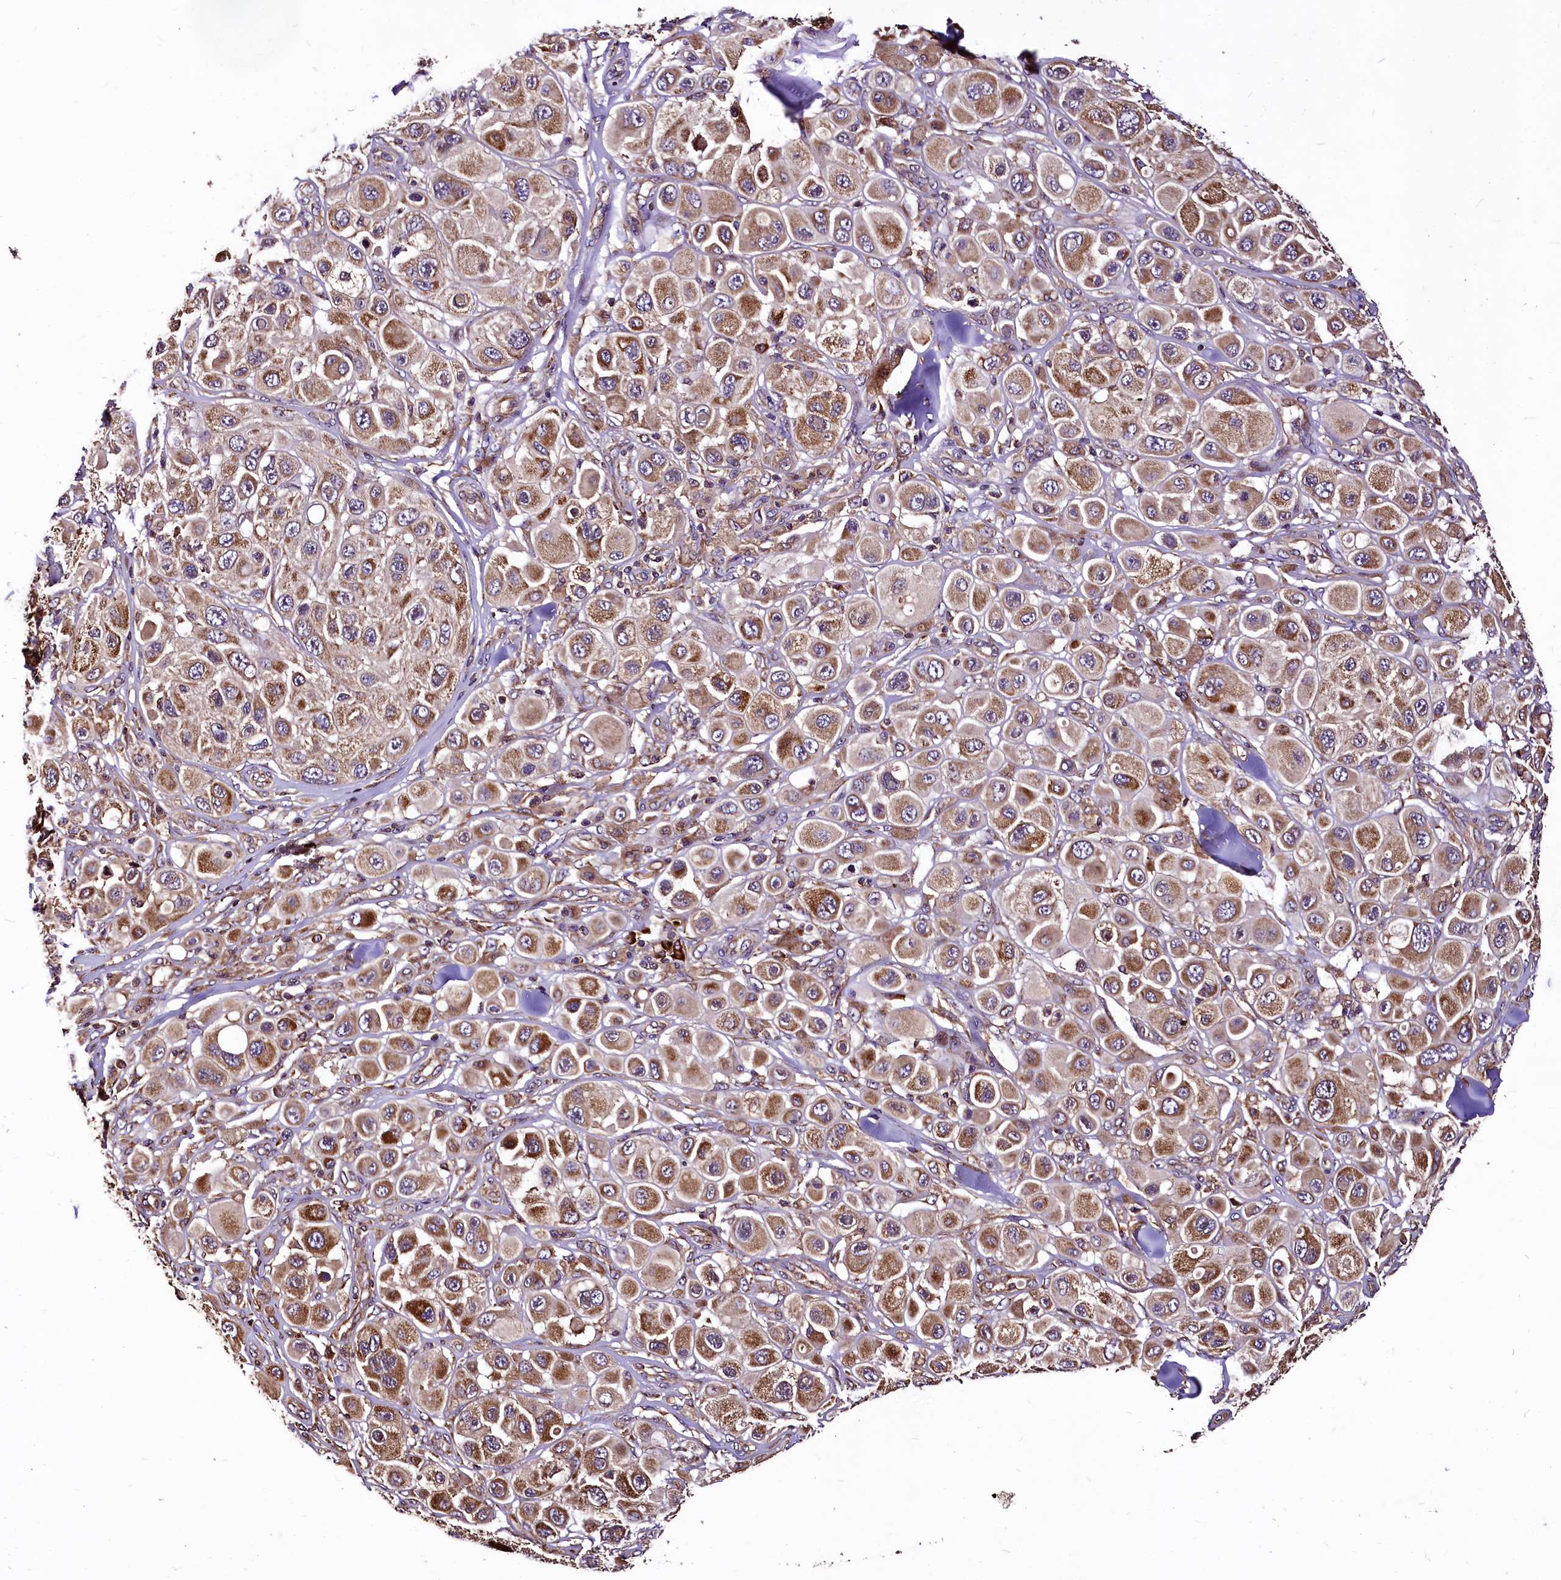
{"staining": {"intensity": "strong", "quantity": ">75%", "location": "cytoplasmic/membranous"}, "tissue": "melanoma", "cell_type": "Tumor cells", "image_type": "cancer", "snomed": [{"axis": "morphology", "description": "Malignant melanoma, Metastatic site"}, {"axis": "topography", "description": "Skin"}], "caption": "A histopathology image showing strong cytoplasmic/membranous positivity in approximately >75% of tumor cells in malignant melanoma (metastatic site), as visualized by brown immunohistochemical staining.", "gene": "LRSAM1", "patient": {"sex": "male", "age": 41}}